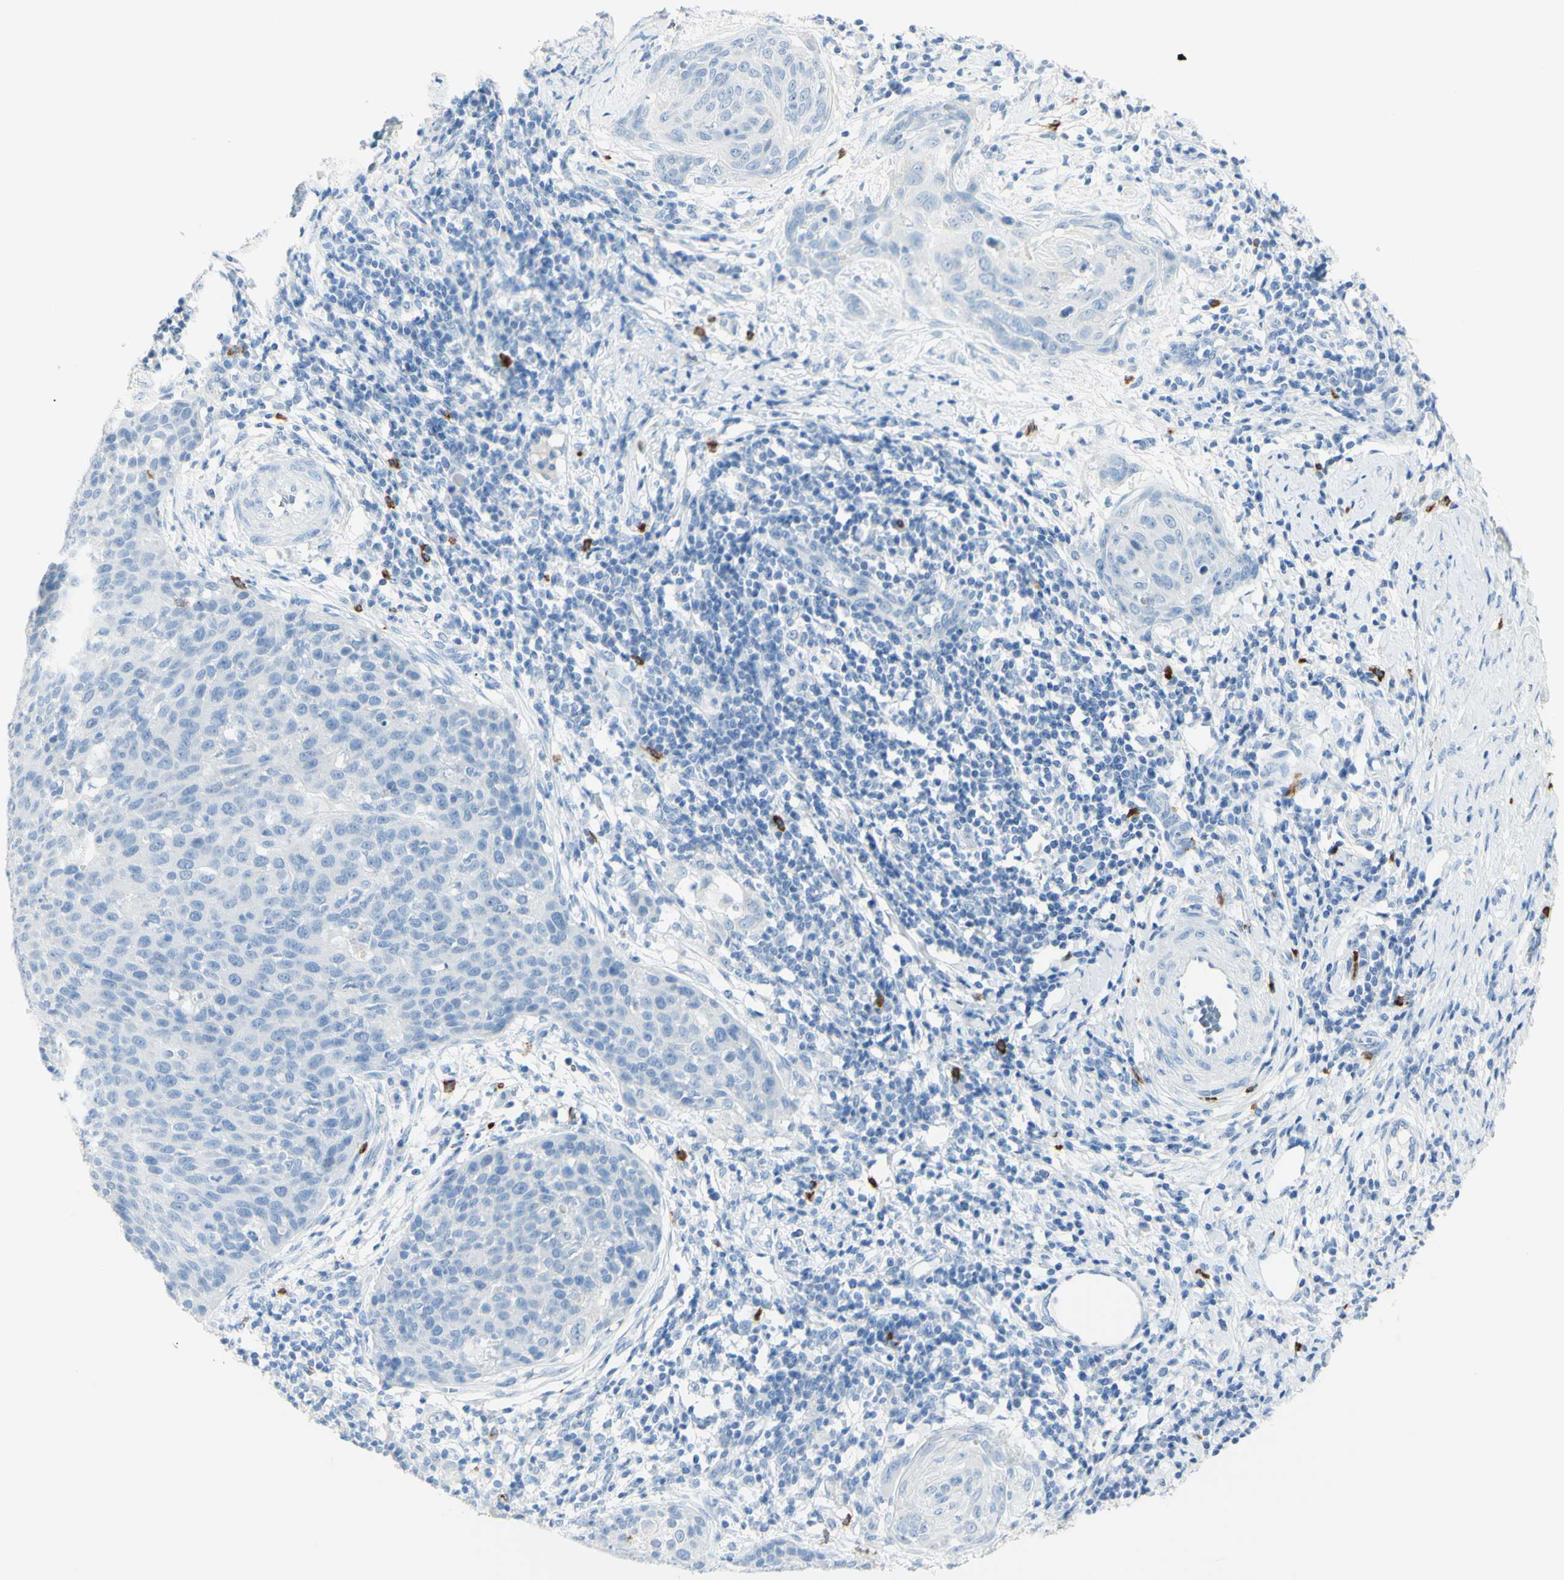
{"staining": {"intensity": "negative", "quantity": "none", "location": "none"}, "tissue": "cervical cancer", "cell_type": "Tumor cells", "image_type": "cancer", "snomed": [{"axis": "morphology", "description": "Squamous cell carcinoma, NOS"}, {"axis": "topography", "description": "Cervix"}], "caption": "Photomicrograph shows no protein expression in tumor cells of cervical cancer (squamous cell carcinoma) tissue.", "gene": "LETM1", "patient": {"sex": "female", "age": 38}}